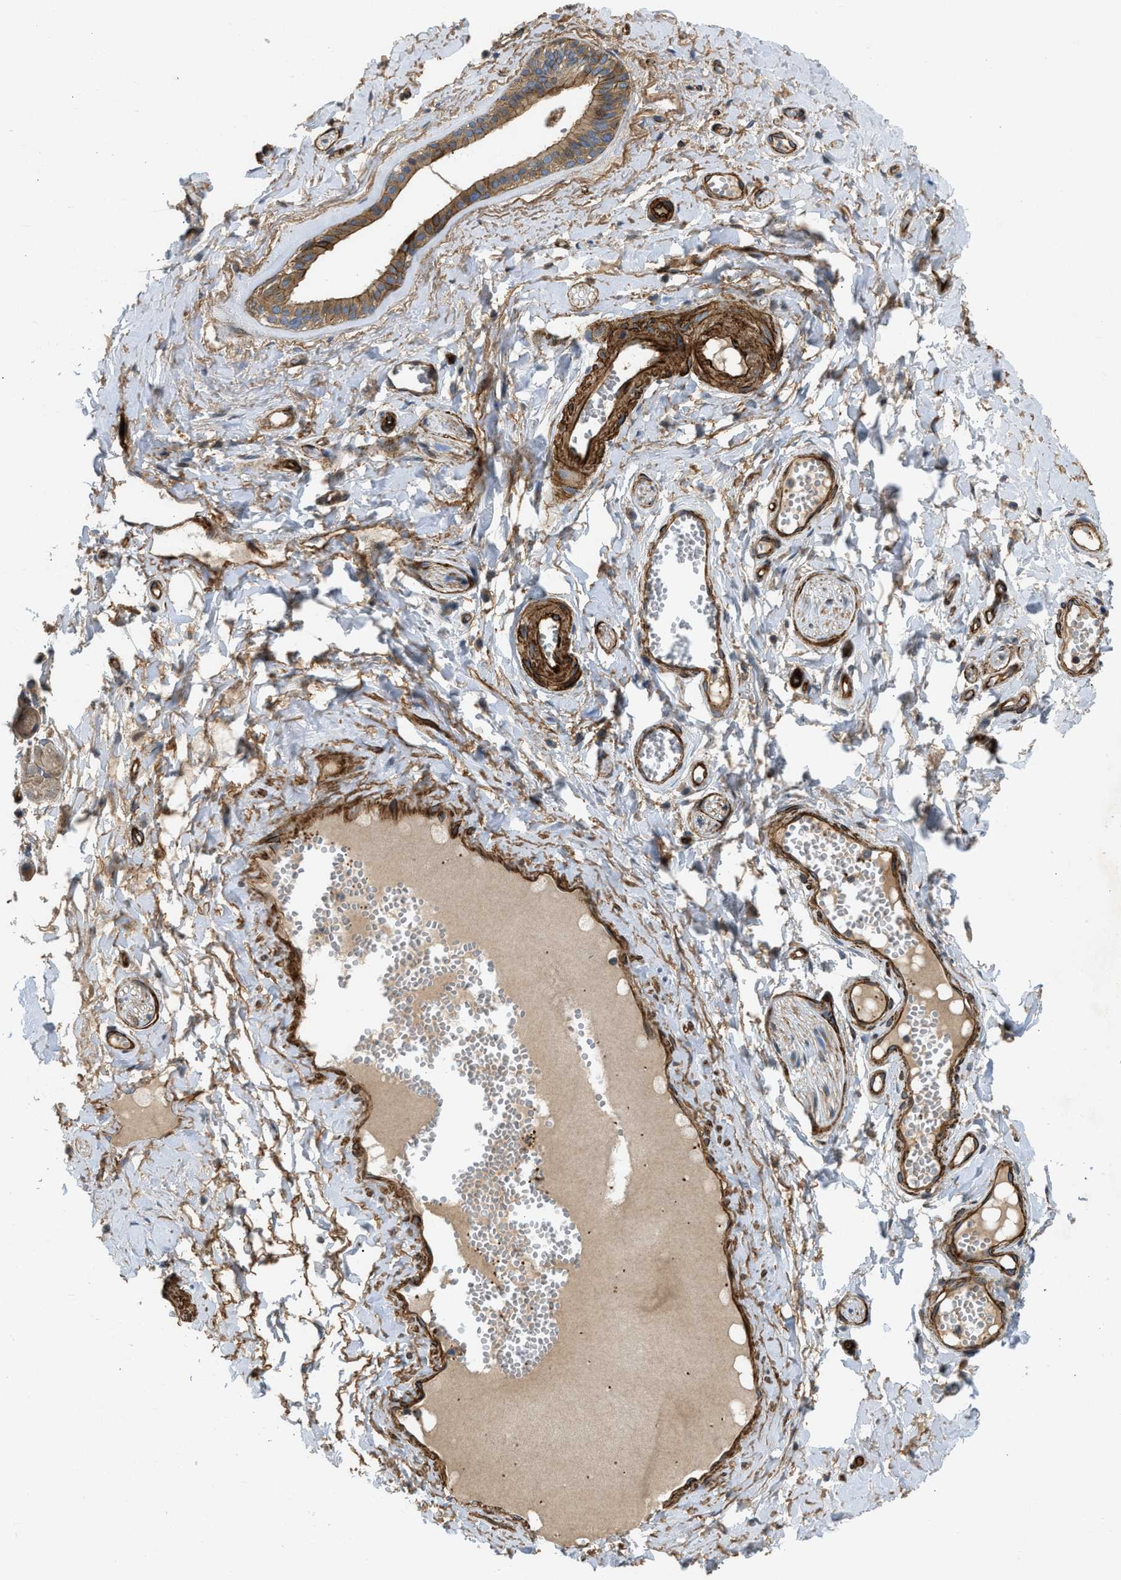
{"staining": {"intensity": "moderate", "quantity": ">75%", "location": "cytoplasmic/membranous"}, "tissue": "adipose tissue", "cell_type": "Adipocytes", "image_type": "normal", "snomed": [{"axis": "morphology", "description": "Normal tissue, NOS"}, {"axis": "morphology", "description": "Inflammation, NOS"}, {"axis": "topography", "description": "Salivary gland"}, {"axis": "topography", "description": "Peripheral nerve tissue"}], "caption": "Adipose tissue was stained to show a protein in brown. There is medium levels of moderate cytoplasmic/membranous expression in approximately >75% of adipocytes. Immunohistochemistry stains the protein of interest in brown and the nuclei are stained blue.", "gene": "NYNRIN", "patient": {"sex": "female", "age": 75}}